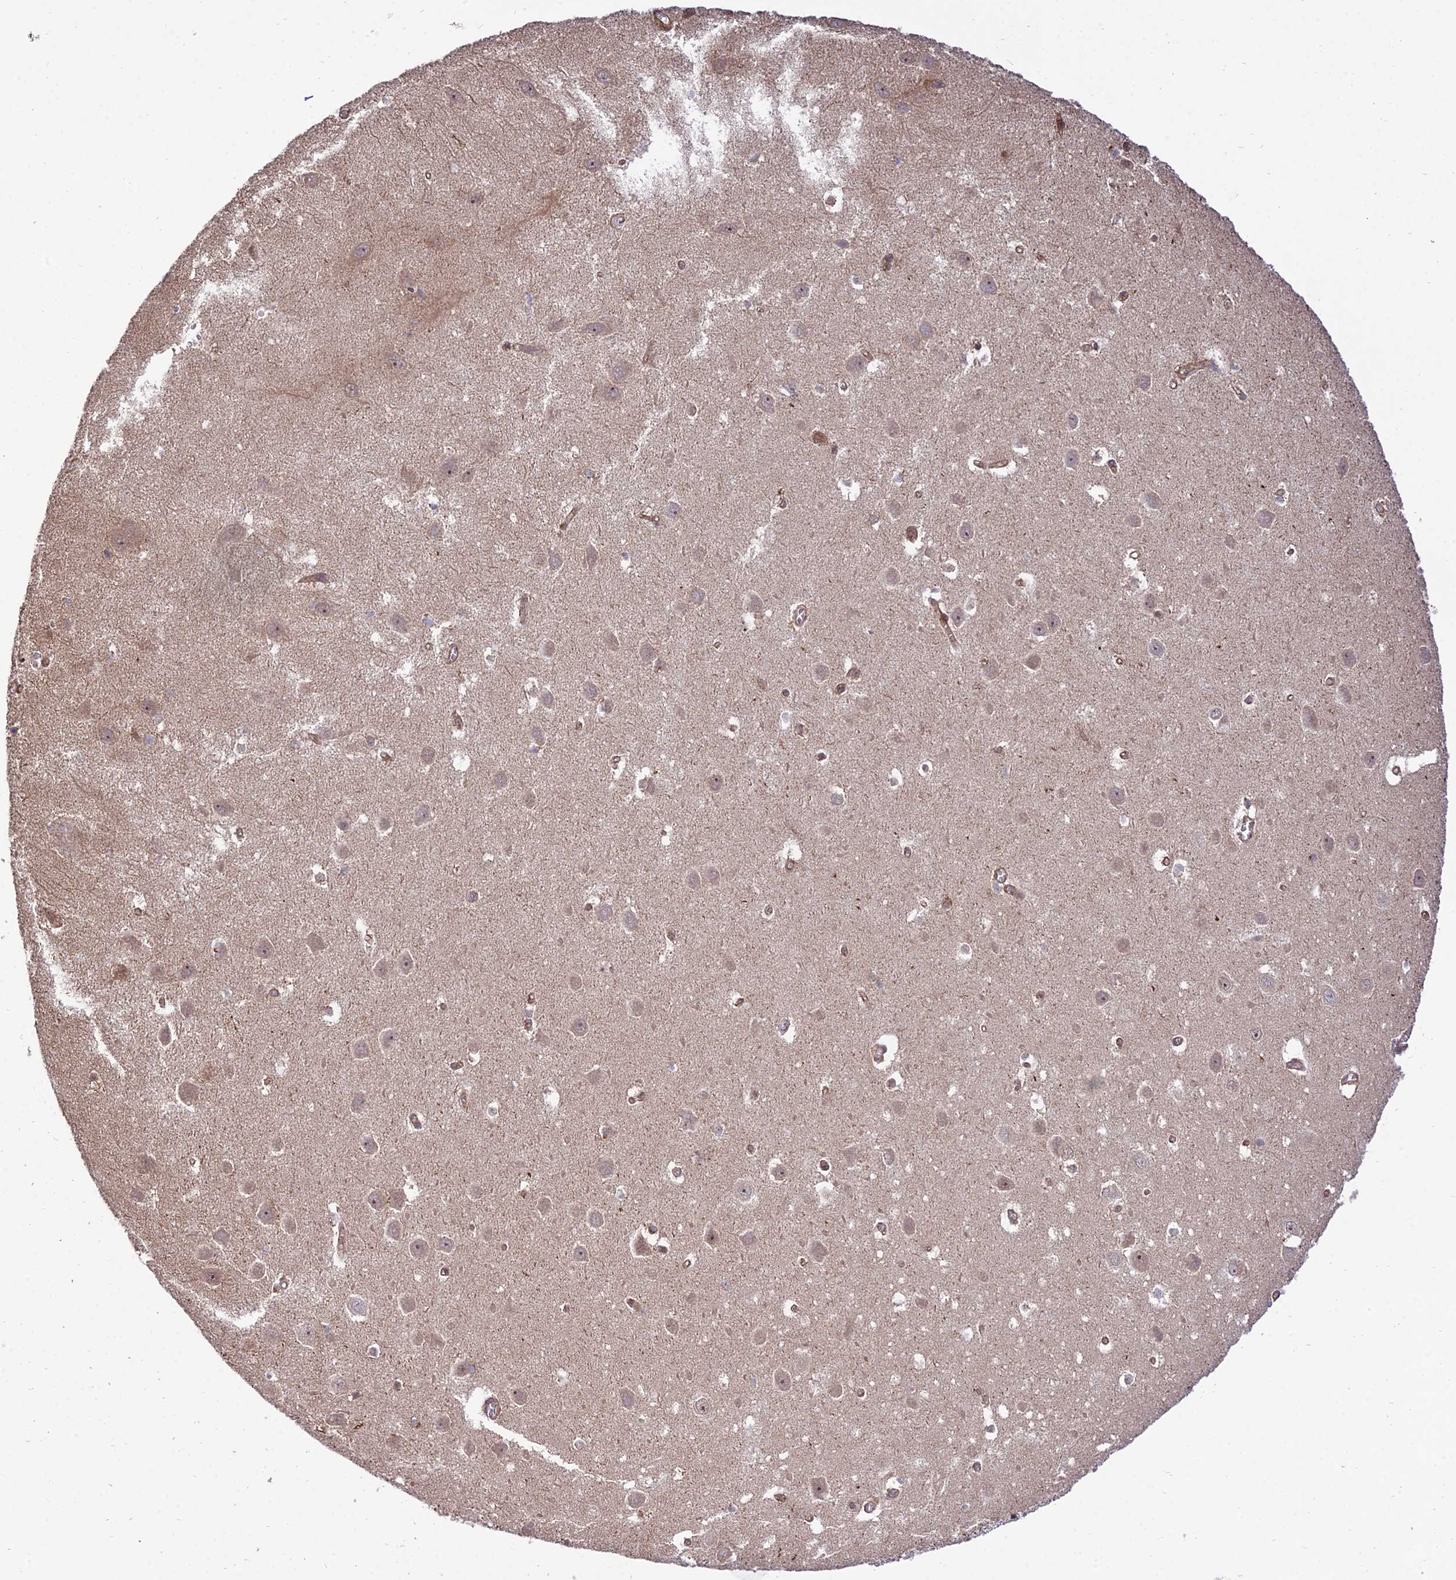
{"staining": {"intensity": "weak", "quantity": "<25%", "location": "cytoplasmic/membranous"}, "tissue": "hippocampus", "cell_type": "Glial cells", "image_type": "normal", "snomed": [{"axis": "morphology", "description": "Normal tissue, NOS"}, {"axis": "topography", "description": "Hippocampus"}], "caption": "The micrograph shows no staining of glial cells in normal hippocampus. (DAB immunohistochemistry visualized using brightfield microscopy, high magnification).", "gene": "SMG6", "patient": {"sex": "female", "age": 64}}